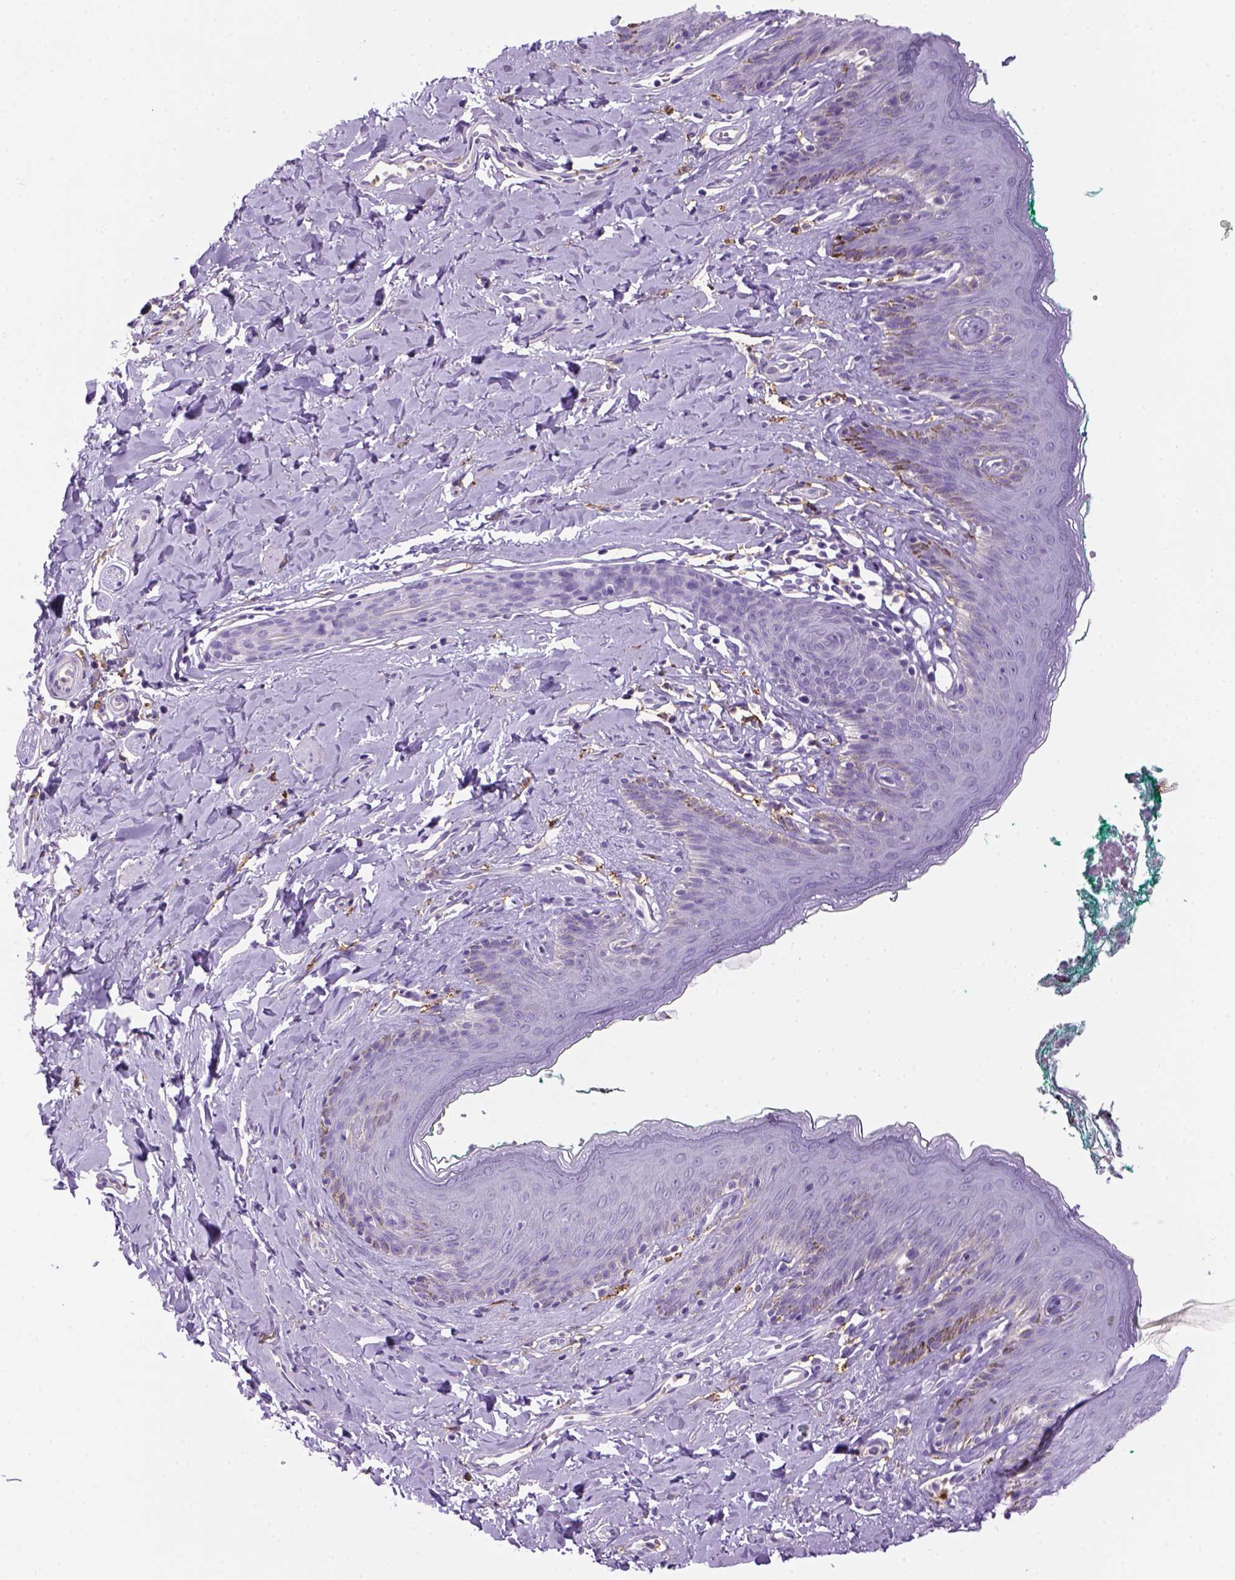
{"staining": {"intensity": "negative", "quantity": "none", "location": "none"}, "tissue": "skin", "cell_type": "Epidermal cells", "image_type": "normal", "snomed": [{"axis": "morphology", "description": "Normal tissue, NOS"}, {"axis": "topography", "description": "Vulva"}], "caption": "Epidermal cells show no significant protein positivity in normal skin. Brightfield microscopy of immunohistochemistry (IHC) stained with DAB (brown) and hematoxylin (blue), captured at high magnification.", "gene": "CD14", "patient": {"sex": "female", "age": 66}}